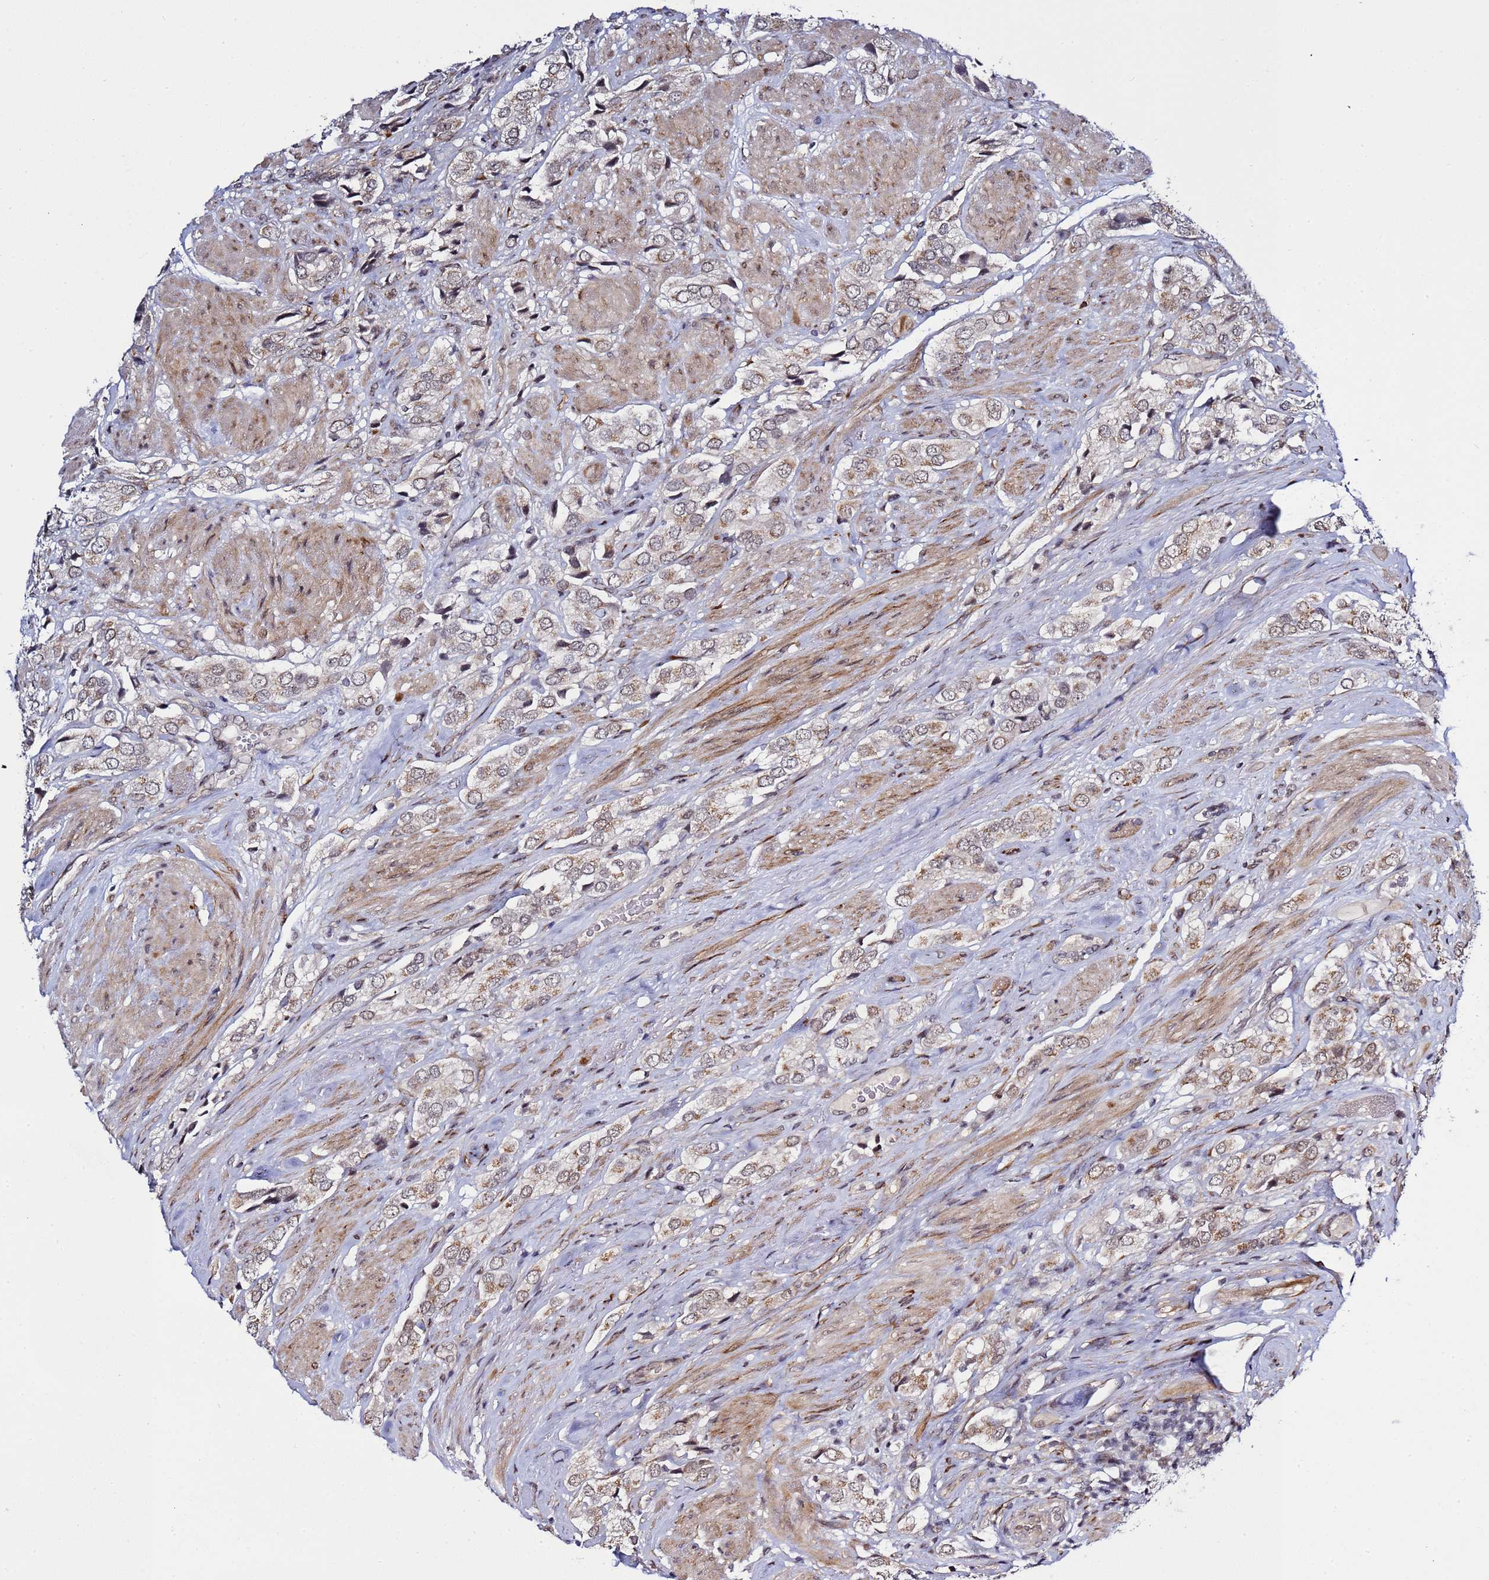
{"staining": {"intensity": "moderate", "quantity": "<25%", "location": "cytoplasmic/membranous"}, "tissue": "prostate cancer", "cell_type": "Tumor cells", "image_type": "cancer", "snomed": [{"axis": "morphology", "description": "Adenocarcinoma, High grade"}, {"axis": "topography", "description": "Prostate and seminal vesicle, NOS"}], "caption": "A high-resolution image shows IHC staining of prostate cancer (adenocarcinoma (high-grade)), which shows moderate cytoplasmic/membranous positivity in about <25% of tumor cells.", "gene": "POLR2D", "patient": {"sex": "male", "age": 64}}